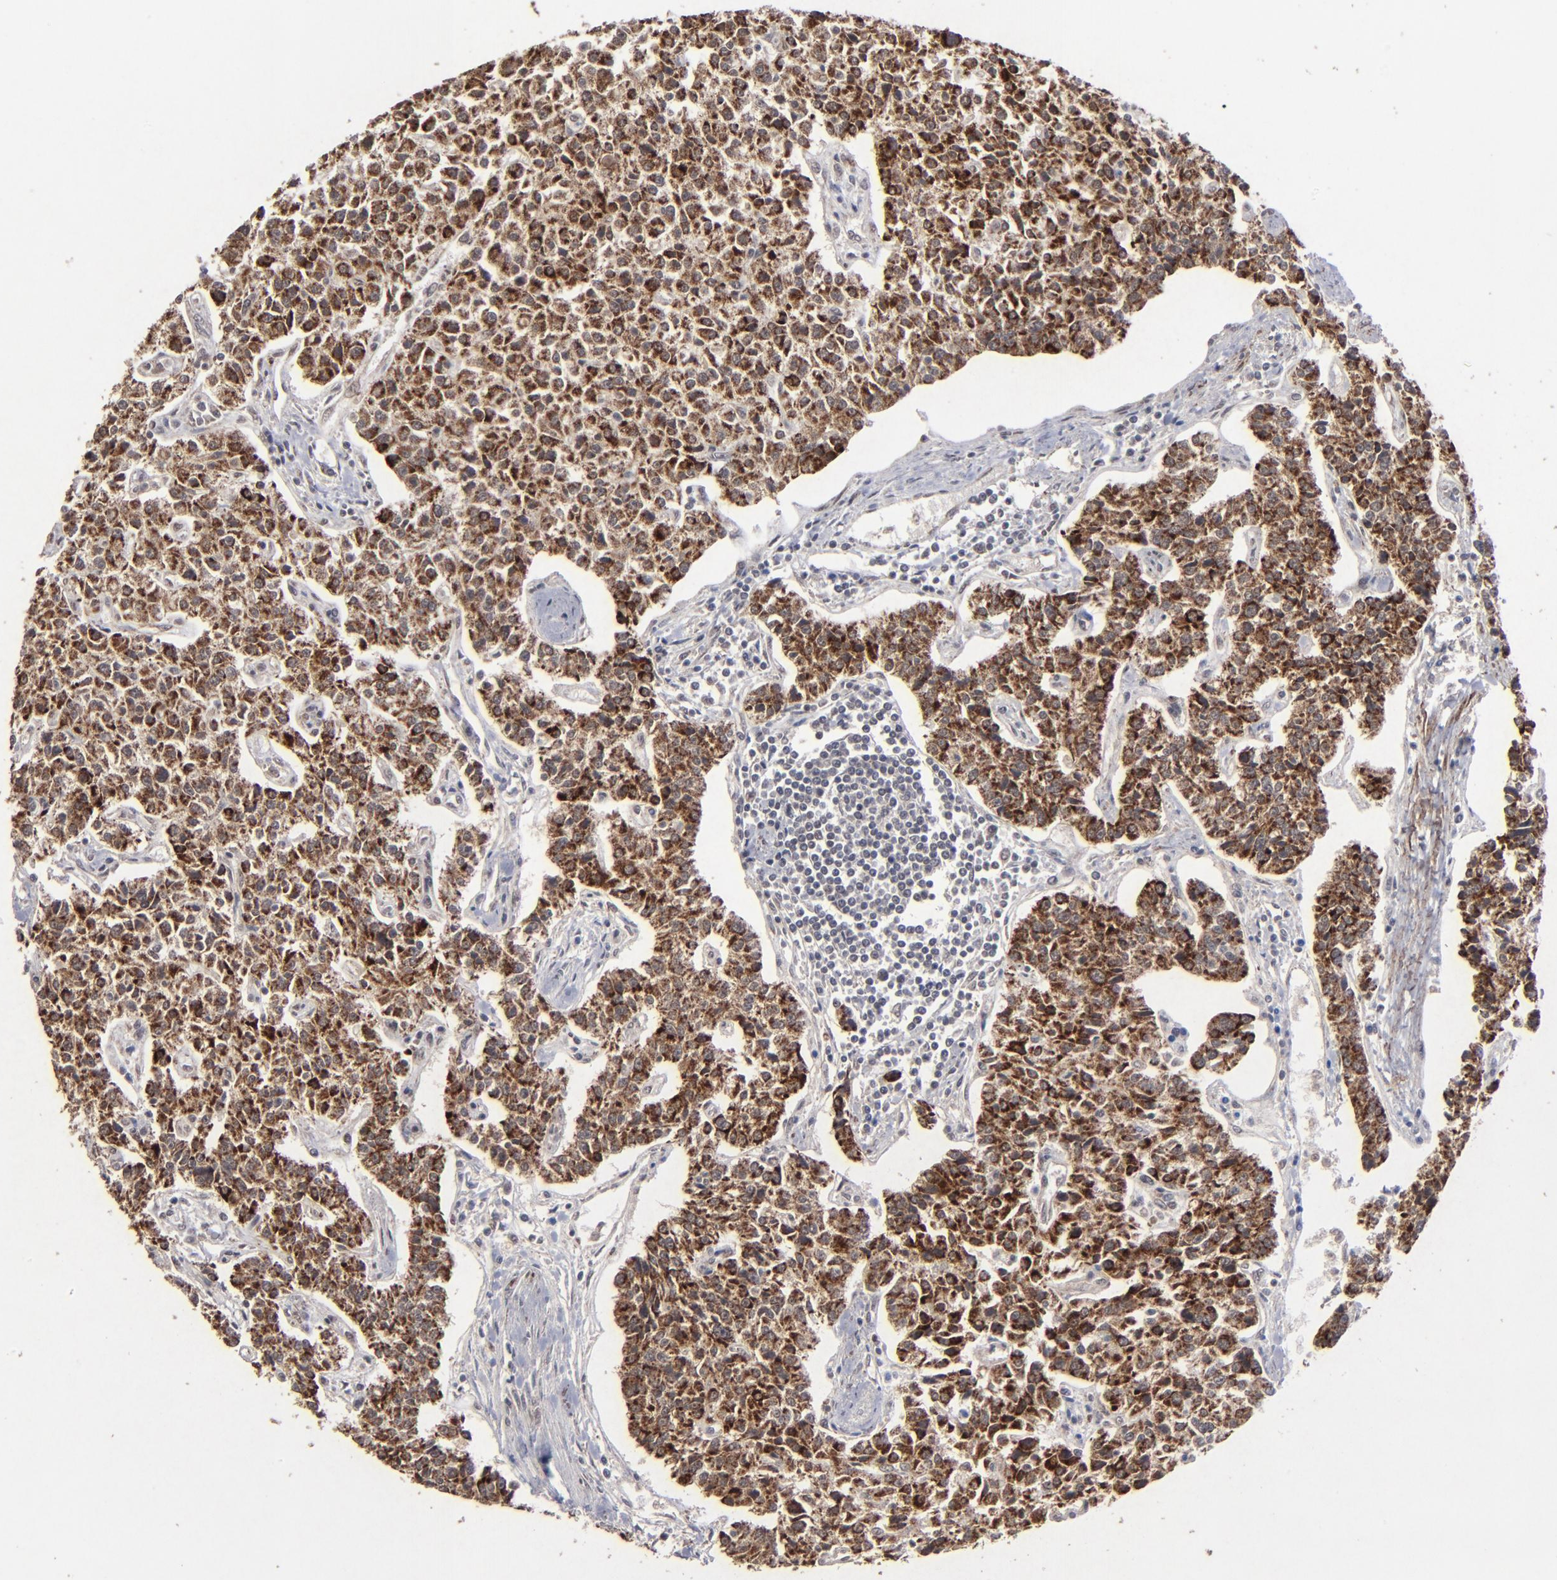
{"staining": {"intensity": "strong", "quantity": ">75%", "location": "cytoplasmic/membranous"}, "tissue": "carcinoid", "cell_type": "Tumor cells", "image_type": "cancer", "snomed": [{"axis": "morphology", "description": "Carcinoid, malignant, NOS"}, {"axis": "topography", "description": "Stomach"}], "caption": "Carcinoid tissue exhibits strong cytoplasmic/membranous positivity in approximately >75% of tumor cells, visualized by immunohistochemistry. Nuclei are stained in blue.", "gene": "BNIP3", "patient": {"sex": "female", "age": 76}}